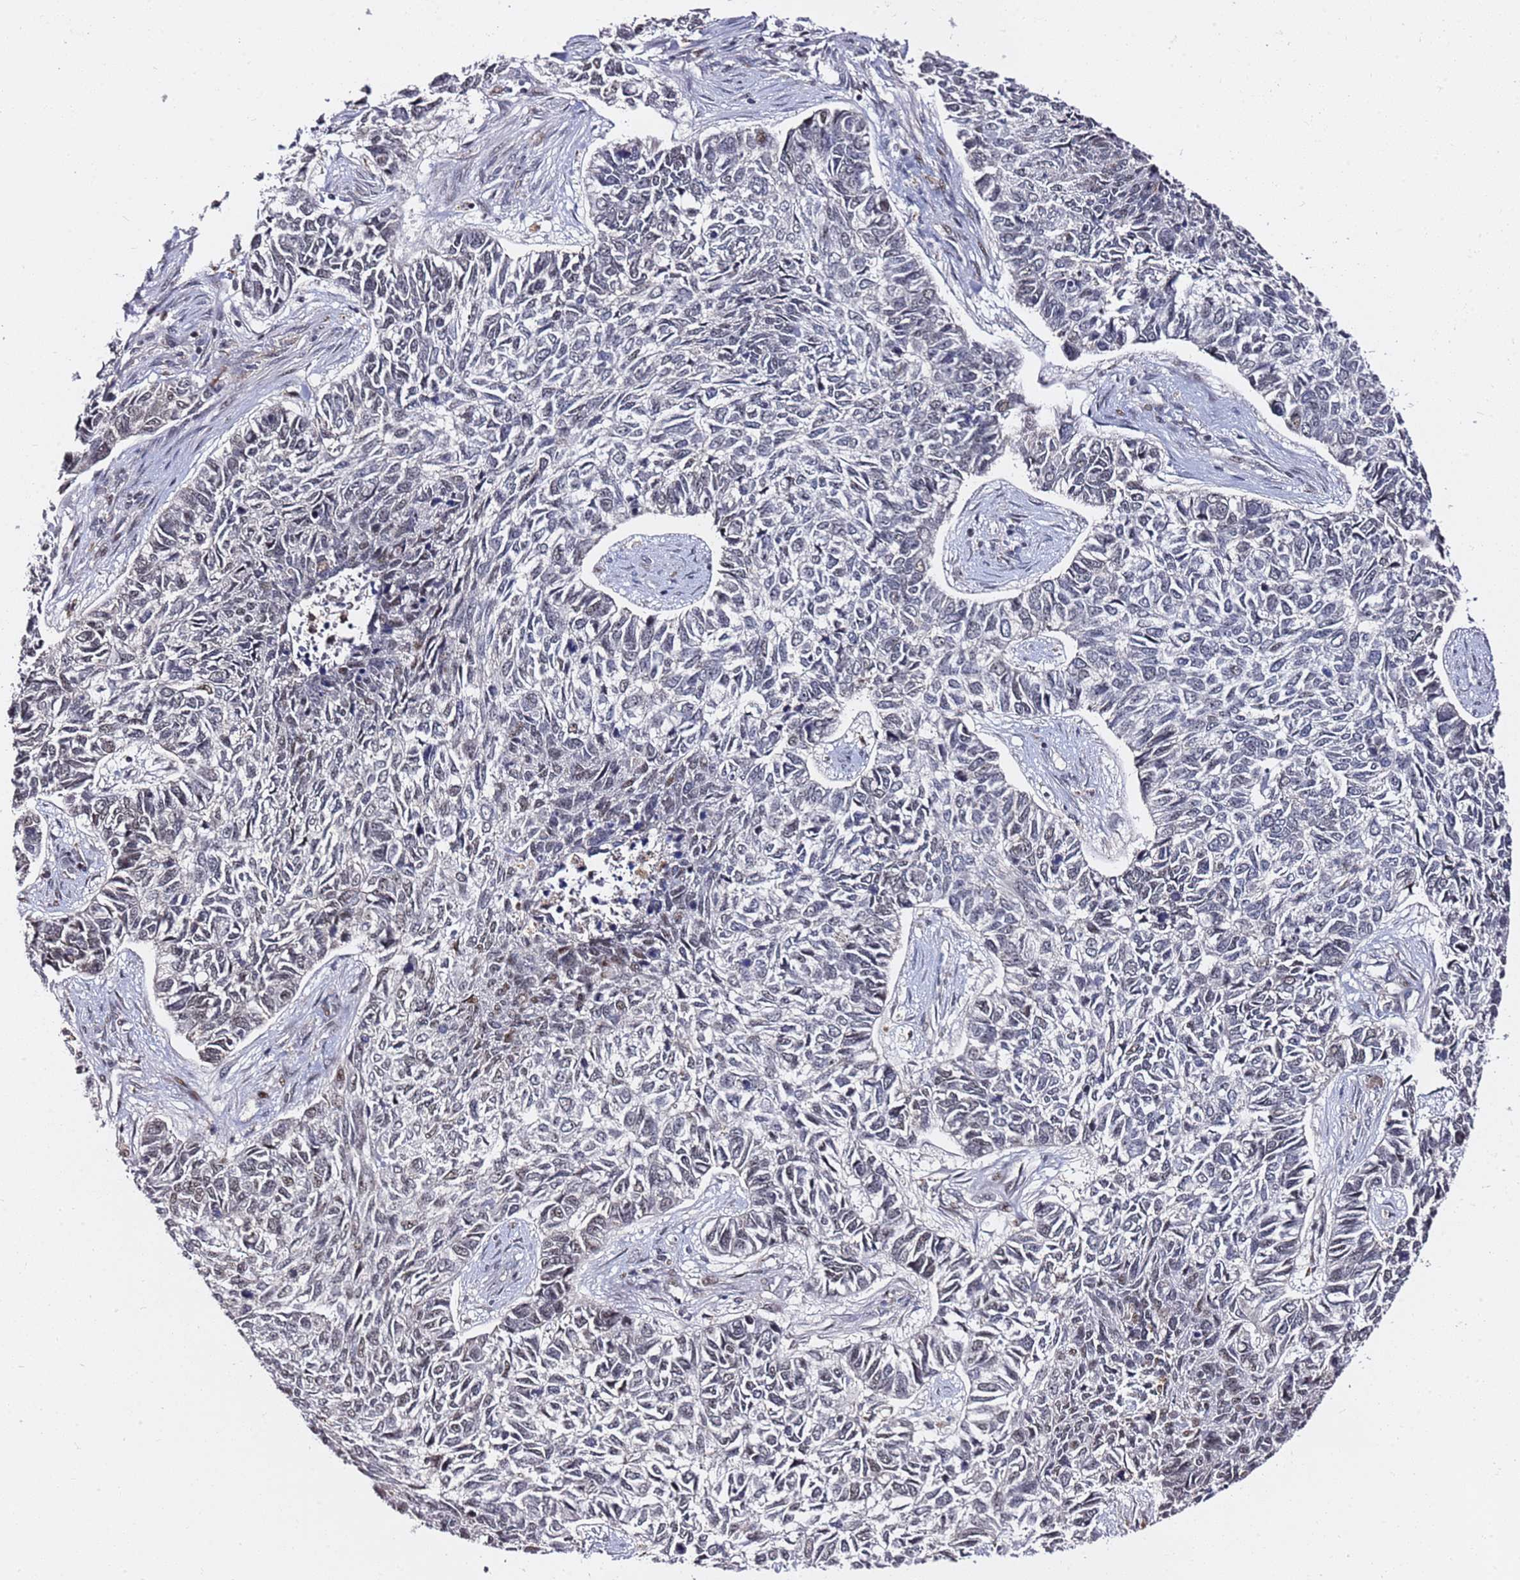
{"staining": {"intensity": "moderate", "quantity": "25%-75%", "location": "nuclear"}, "tissue": "skin cancer", "cell_type": "Tumor cells", "image_type": "cancer", "snomed": [{"axis": "morphology", "description": "Basal cell carcinoma"}, {"axis": "topography", "description": "Skin"}], "caption": "DAB immunohistochemical staining of human skin cancer (basal cell carcinoma) displays moderate nuclear protein positivity in approximately 25%-75% of tumor cells.", "gene": "FCF1", "patient": {"sex": "female", "age": 65}}